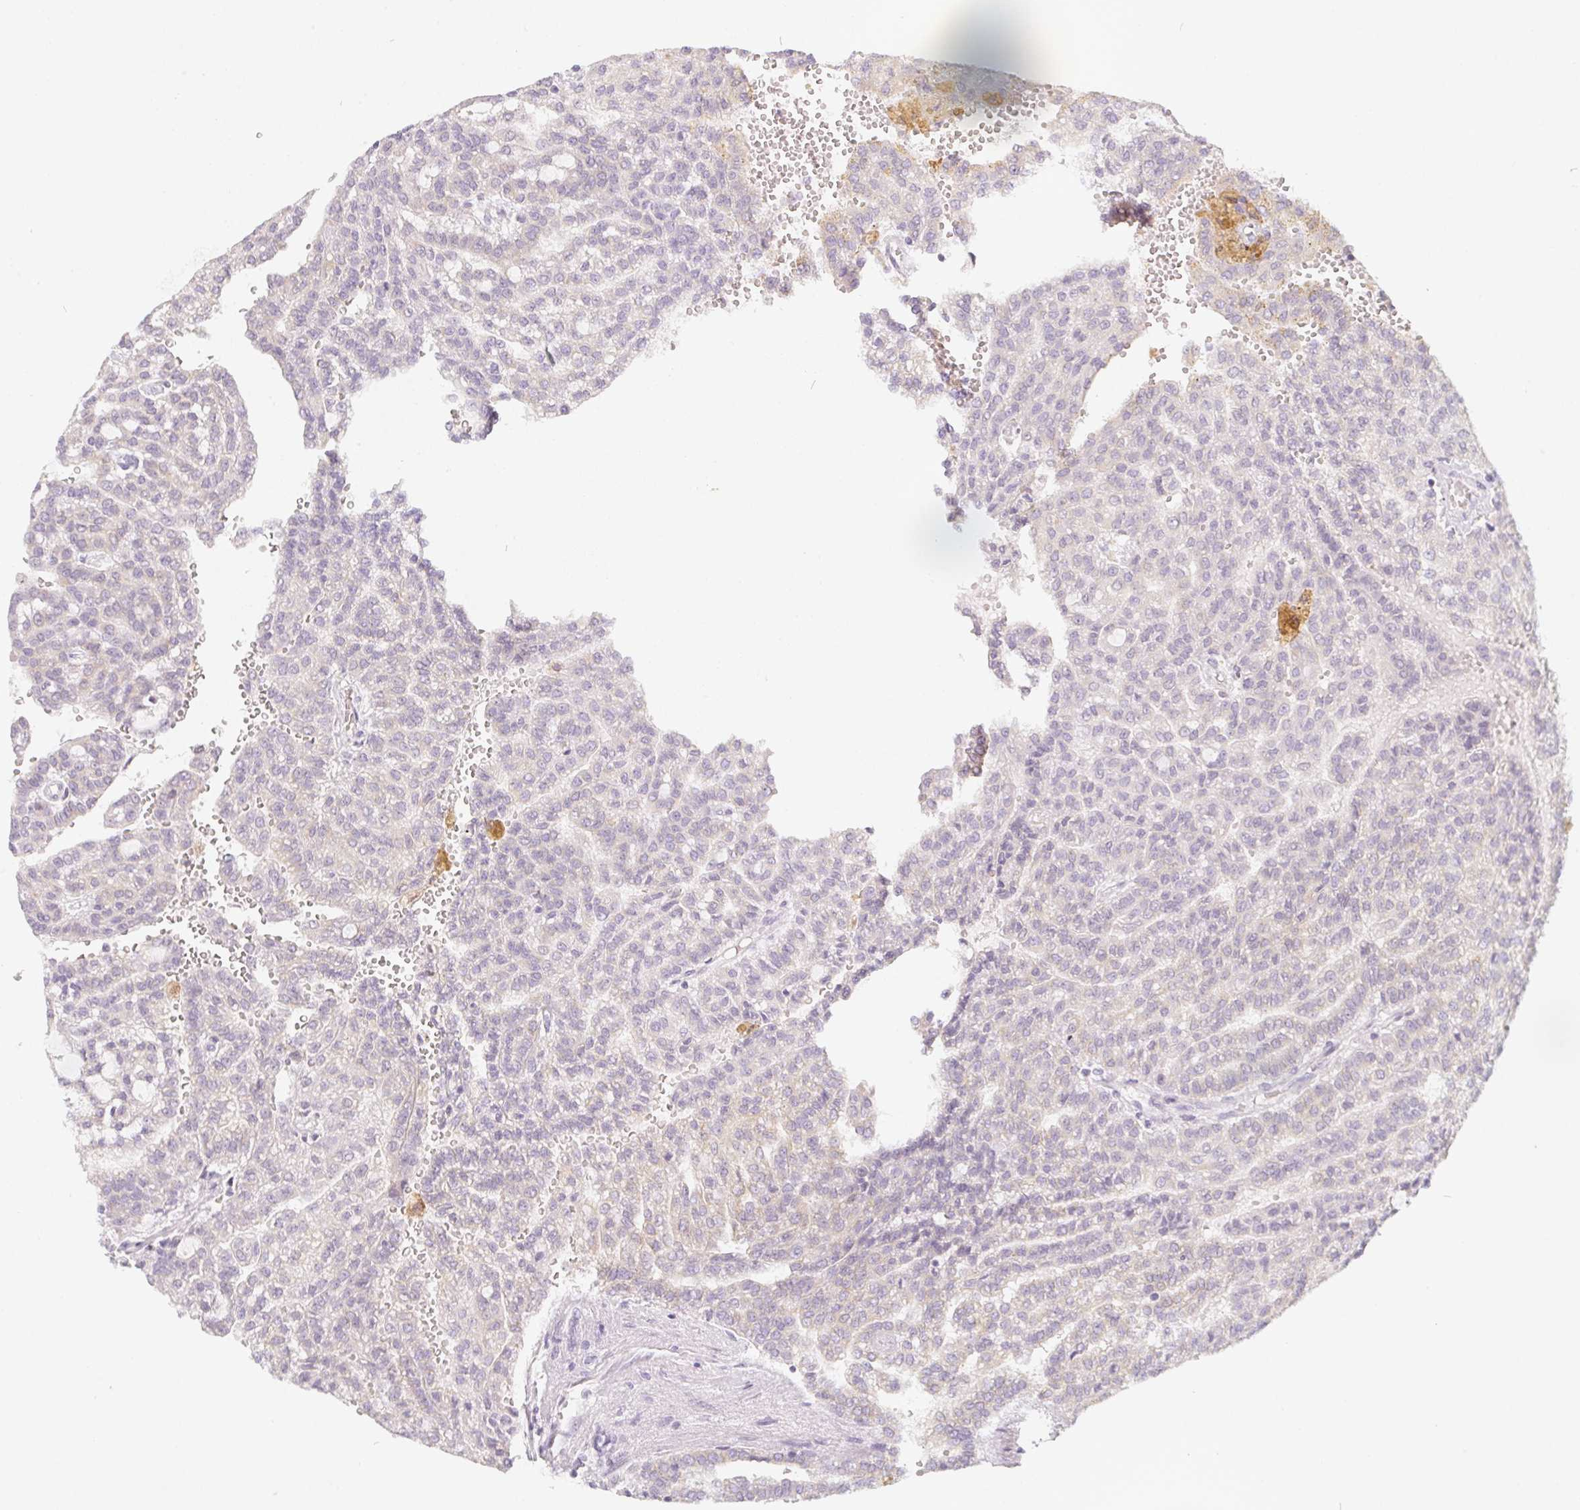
{"staining": {"intensity": "negative", "quantity": "none", "location": "none"}, "tissue": "renal cancer", "cell_type": "Tumor cells", "image_type": "cancer", "snomed": [{"axis": "morphology", "description": "Adenocarcinoma, NOS"}, {"axis": "topography", "description": "Kidney"}], "caption": "Protein analysis of adenocarcinoma (renal) exhibits no significant expression in tumor cells. Brightfield microscopy of immunohistochemistry (IHC) stained with DAB (3,3'-diaminobenzidine) (brown) and hematoxylin (blue), captured at high magnification.", "gene": "SOAT1", "patient": {"sex": "male", "age": 63}}